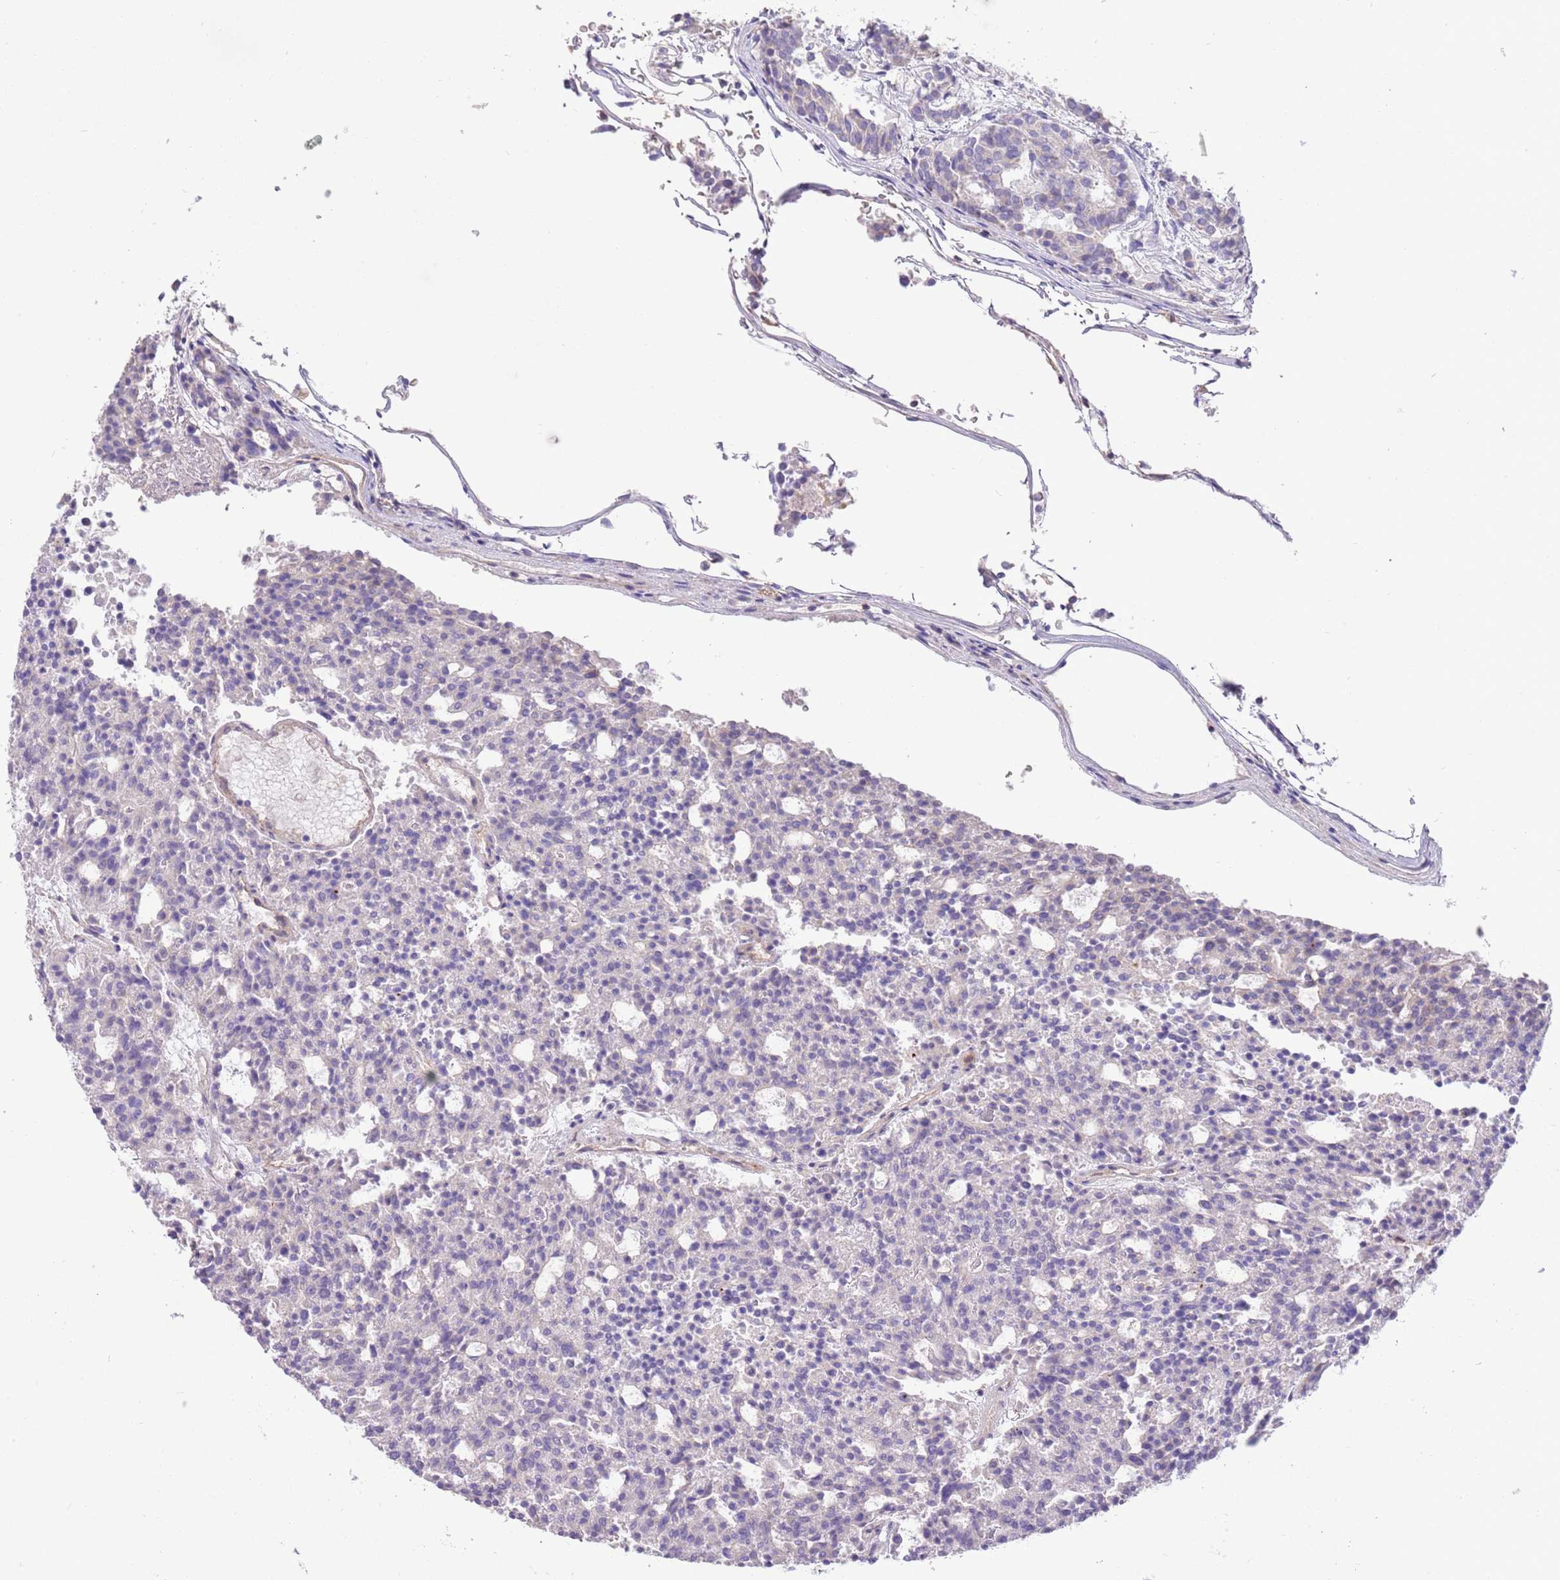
{"staining": {"intensity": "negative", "quantity": "none", "location": "none"}, "tissue": "carcinoid", "cell_type": "Tumor cells", "image_type": "cancer", "snomed": [{"axis": "morphology", "description": "Carcinoid, malignant, NOS"}, {"axis": "topography", "description": "Pancreas"}], "caption": "The photomicrograph shows no significant expression in tumor cells of malignant carcinoid.", "gene": "SFTPA1", "patient": {"sex": "female", "age": 54}}